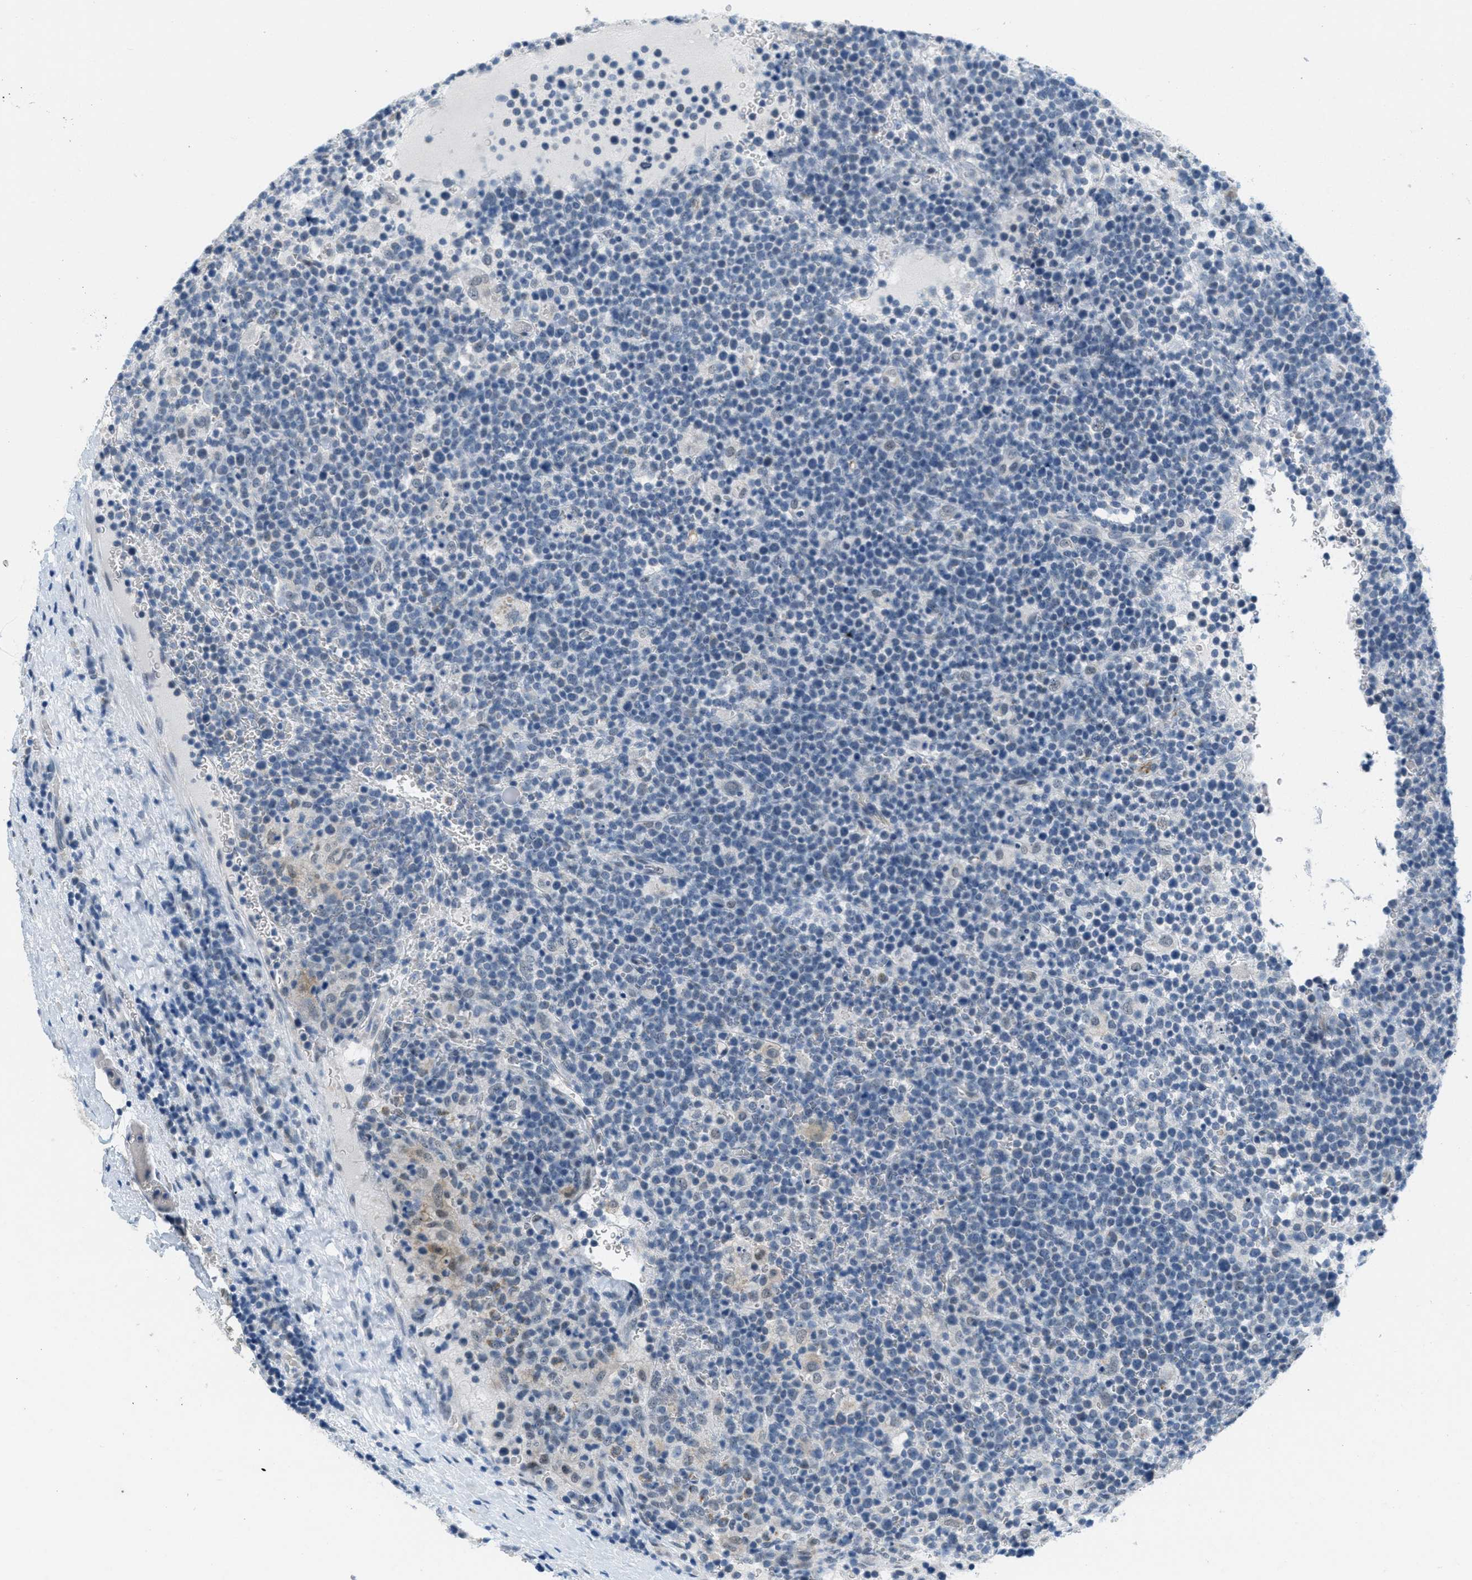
{"staining": {"intensity": "negative", "quantity": "none", "location": "none"}, "tissue": "lymphoma", "cell_type": "Tumor cells", "image_type": "cancer", "snomed": [{"axis": "morphology", "description": "Malignant lymphoma, non-Hodgkin's type, High grade"}, {"axis": "topography", "description": "Lymph node"}], "caption": "Immunohistochemical staining of high-grade malignant lymphoma, non-Hodgkin's type reveals no significant staining in tumor cells. (Immunohistochemistry, brightfield microscopy, high magnification).", "gene": "HS3ST2", "patient": {"sex": "male", "age": 61}}